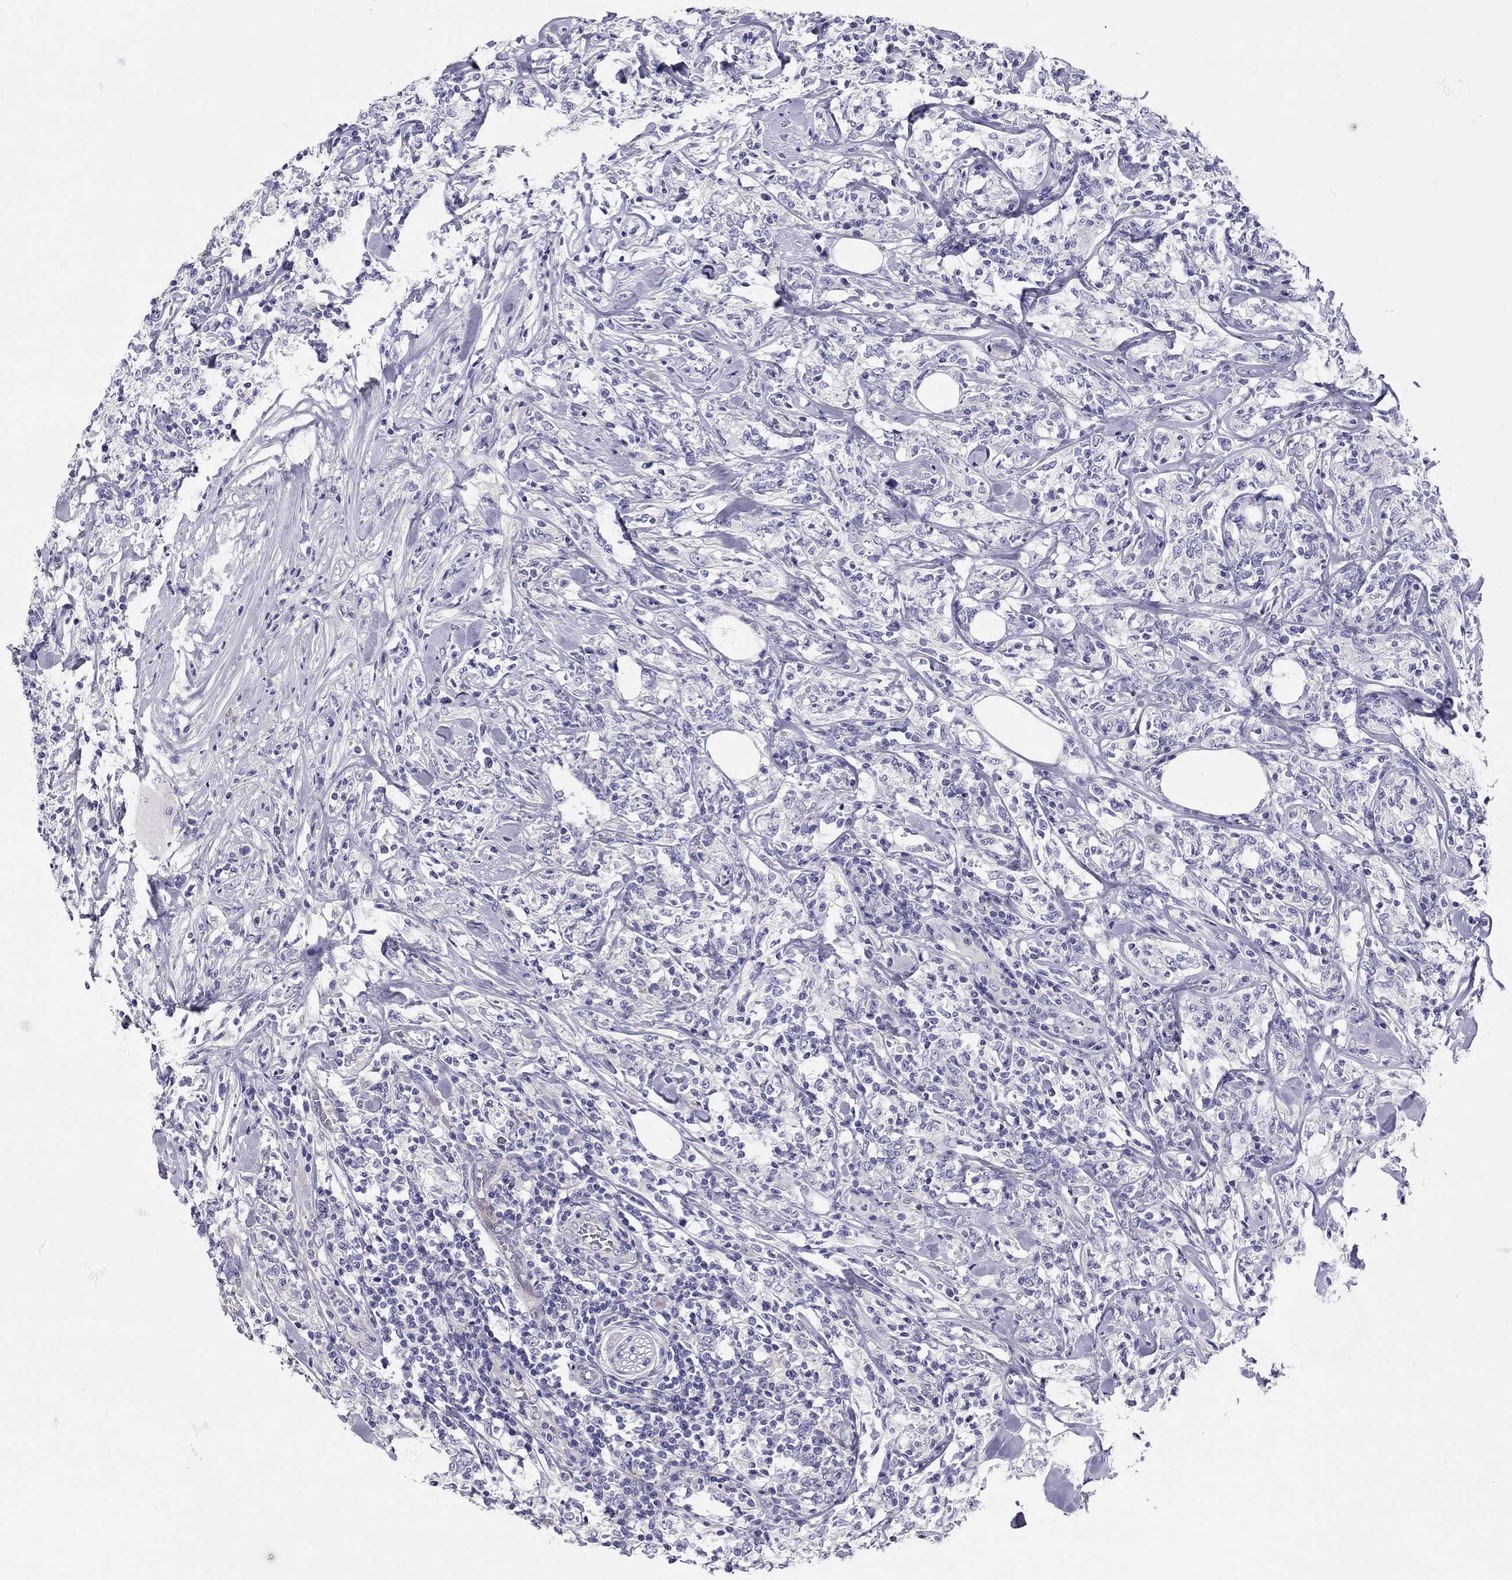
{"staining": {"intensity": "negative", "quantity": "none", "location": "none"}, "tissue": "lymphoma", "cell_type": "Tumor cells", "image_type": "cancer", "snomed": [{"axis": "morphology", "description": "Malignant lymphoma, non-Hodgkin's type, High grade"}, {"axis": "topography", "description": "Lymph node"}], "caption": "The micrograph shows no staining of tumor cells in lymphoma.", "gene": "SCARB1", "patient": {"sex": "female", "age": 84}}